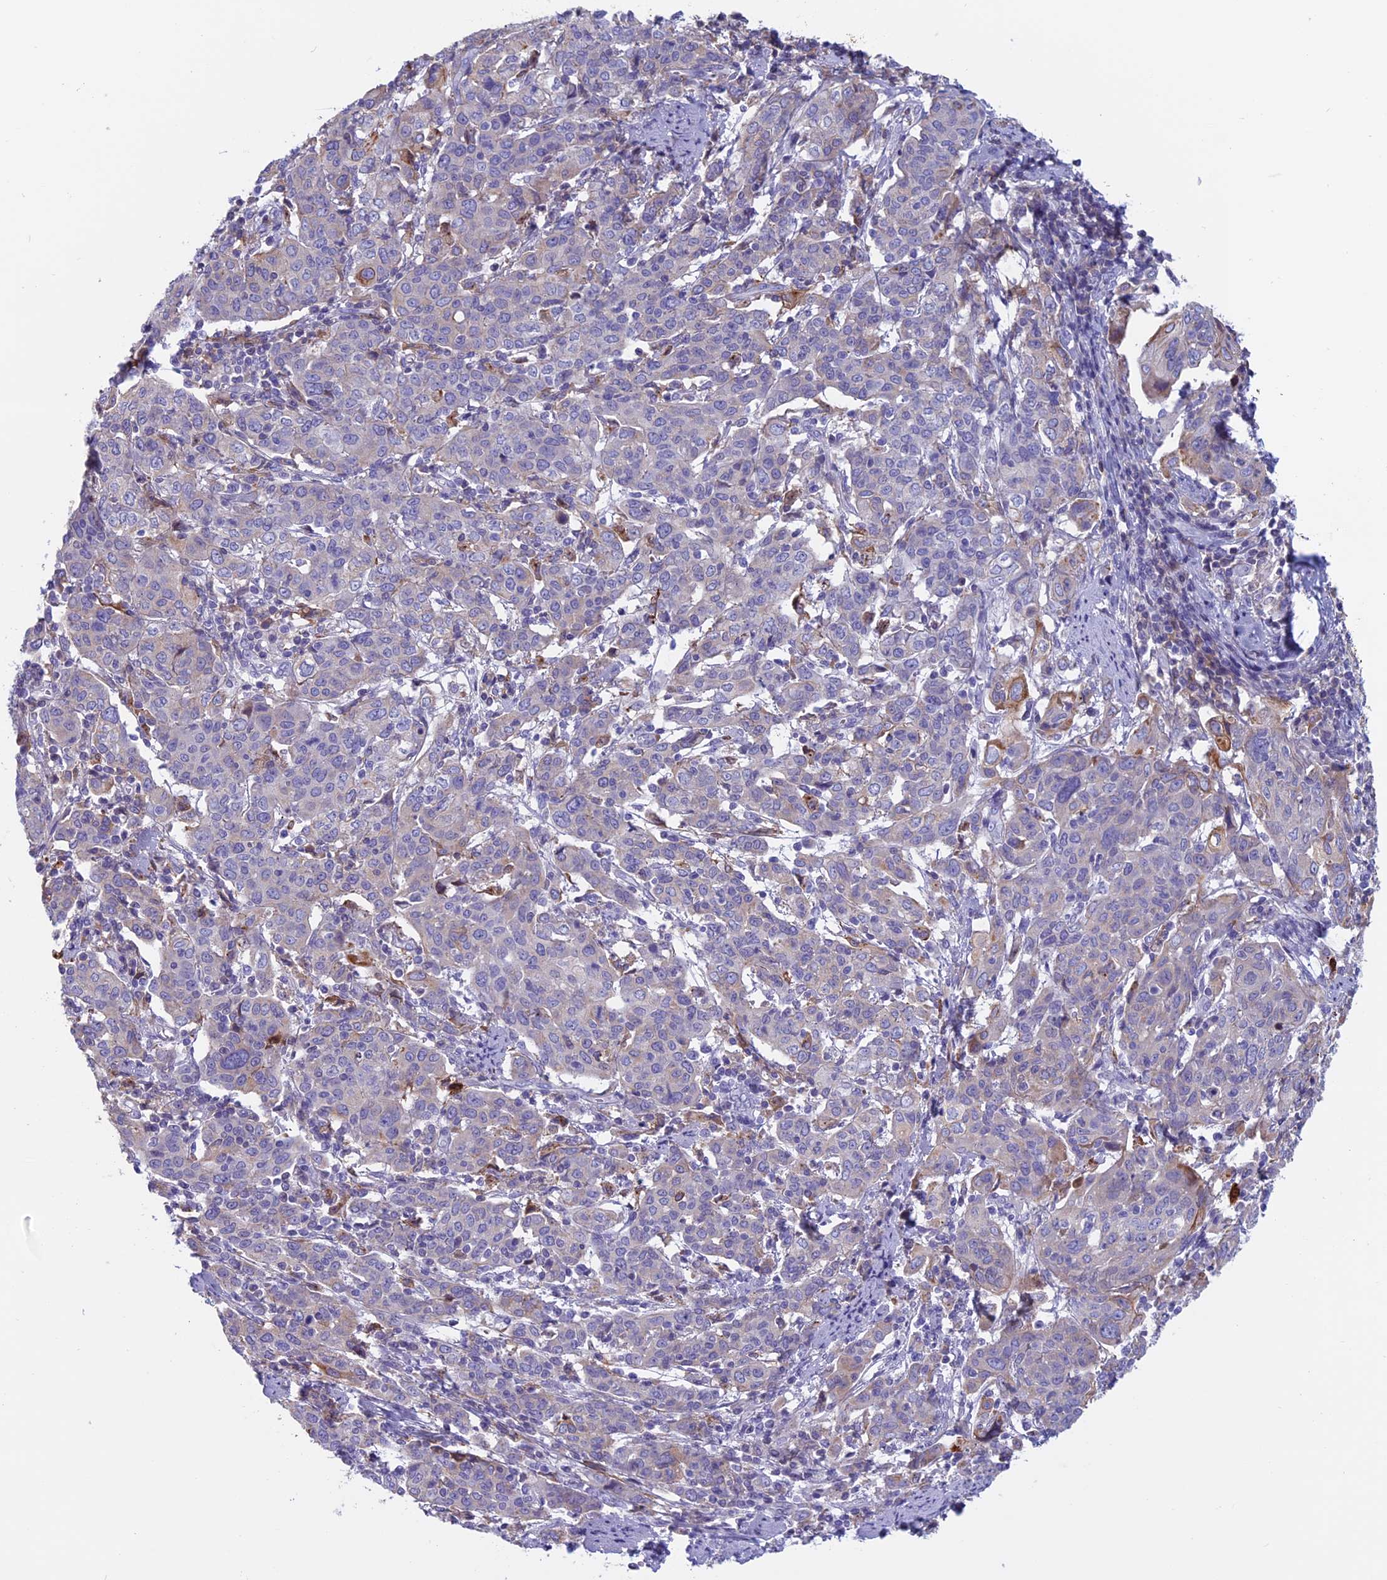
{"staining": {"intensity": "moderate", "quantity": "<25%", "location": "cytoplasmic/membranous"}, "tissue": "cervical cancer", "cell_type": "Tumor cells", "image_type": "cancer", "snomed": [{"axis": "morphology", "description": "Squamous cell carcinoma, NOS"}, {"axis": "topography", "description": "Cervix"}], "caption": "Tumor cells exhibit low levels of moderate cytoplasmic/membranous expression in approximately <25% of cells in human cervical cancer (squamous cell carcinoma).", "gene": "ANGPTL2", "patient": {"sex": "female", "age": 67}}